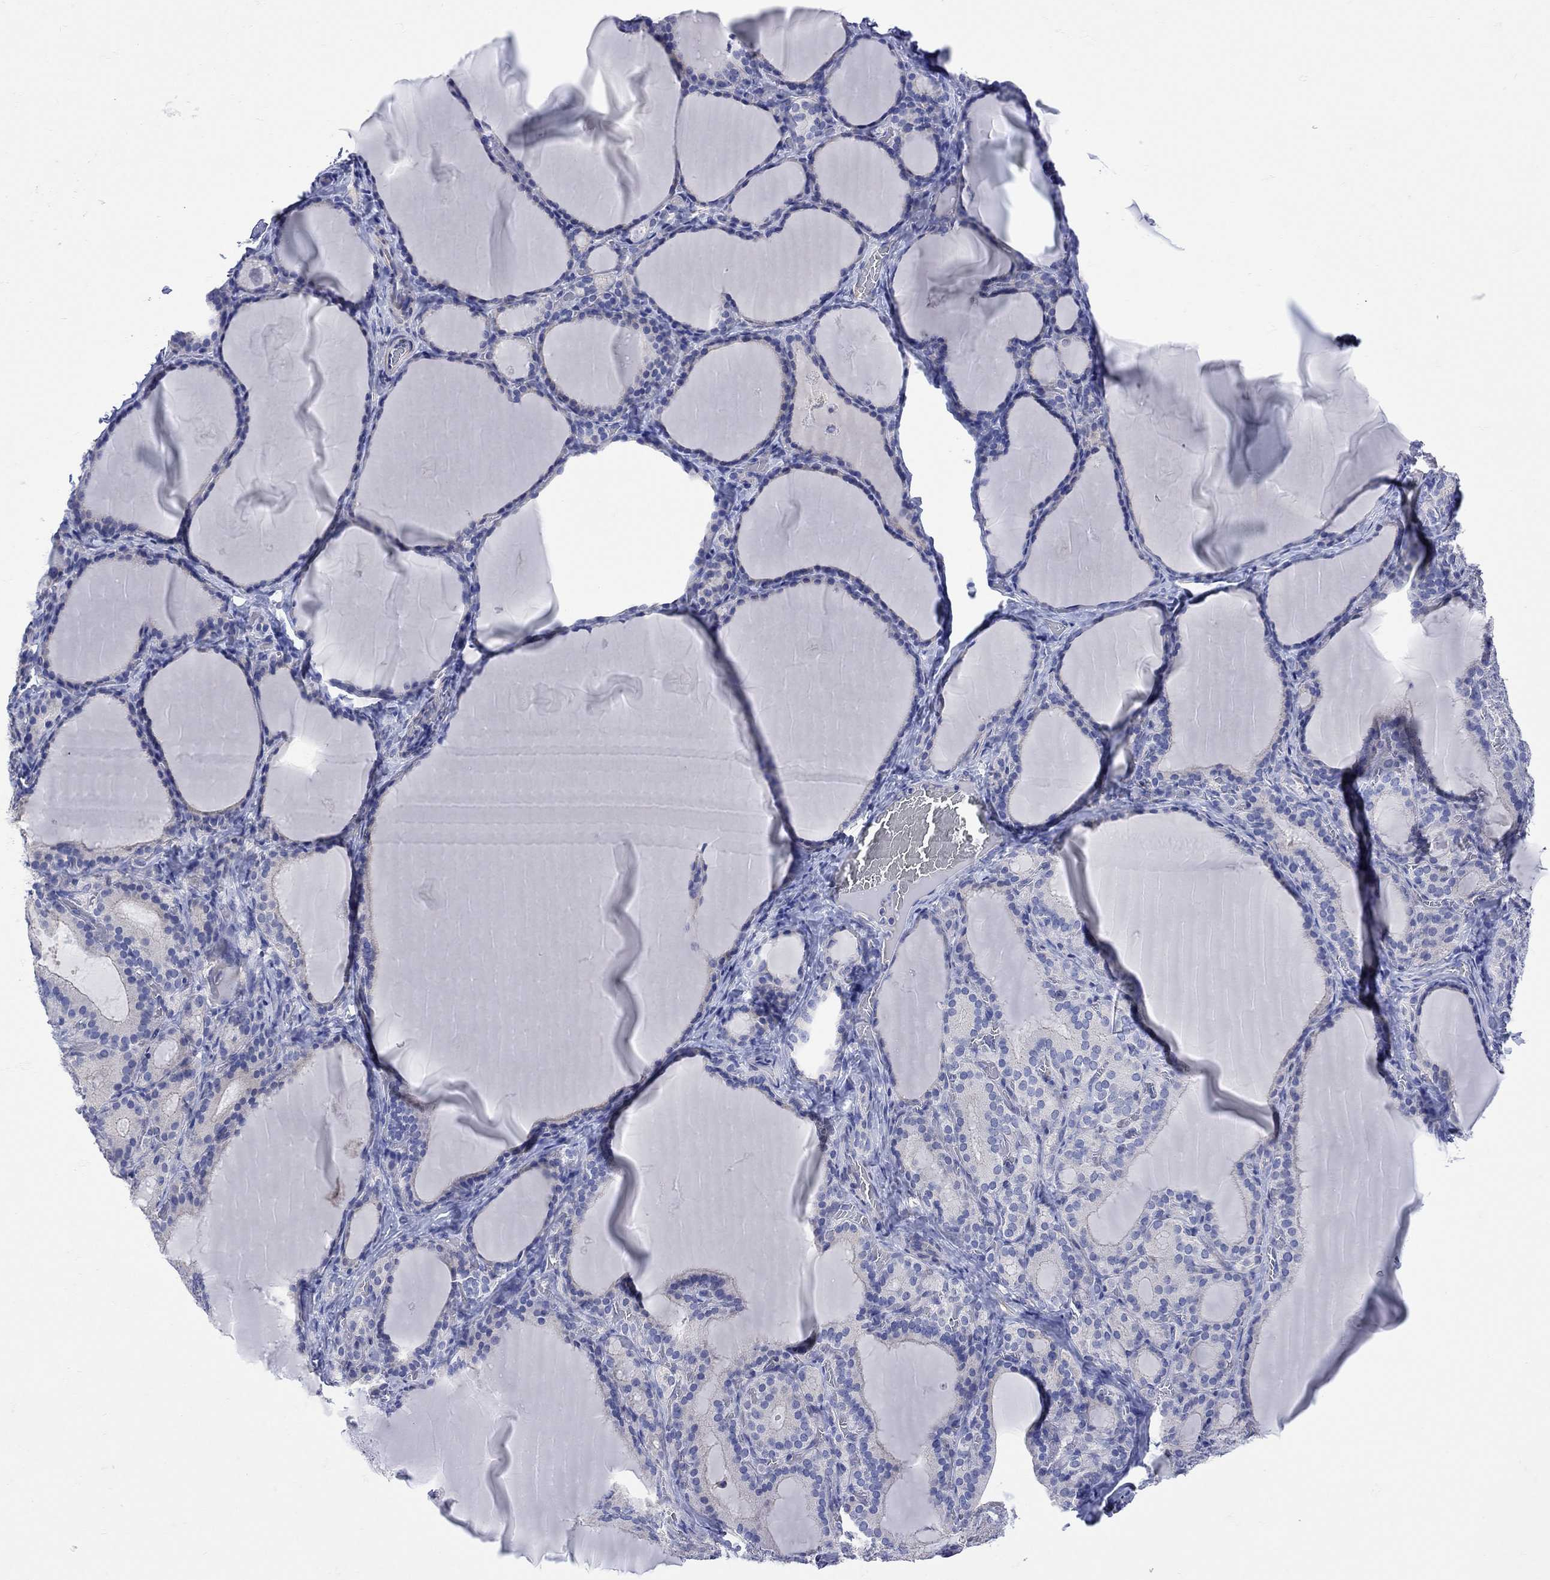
{"staining": {"intensity": "negative", "quantity": "none", "location": "none"}, "tissue": "thyroid gland", "cell_type": "Glandular cells", "image_type": "normal", "snomed": [{"axis": "morphology", "description": "Normal tissue, NOS"}, {"axis": "morphology", "description": "Hyperplasia, NOS"}, {"axis": "topography", "description": "Thyroid gland"}], "caption": "Immunohistochemistry micrograph of benign thyroid gland stained for a protein (brown), which shows no staining in glandular cells.", "gene": "MSI1", "patient": {"sex": "female", "age": 27}}